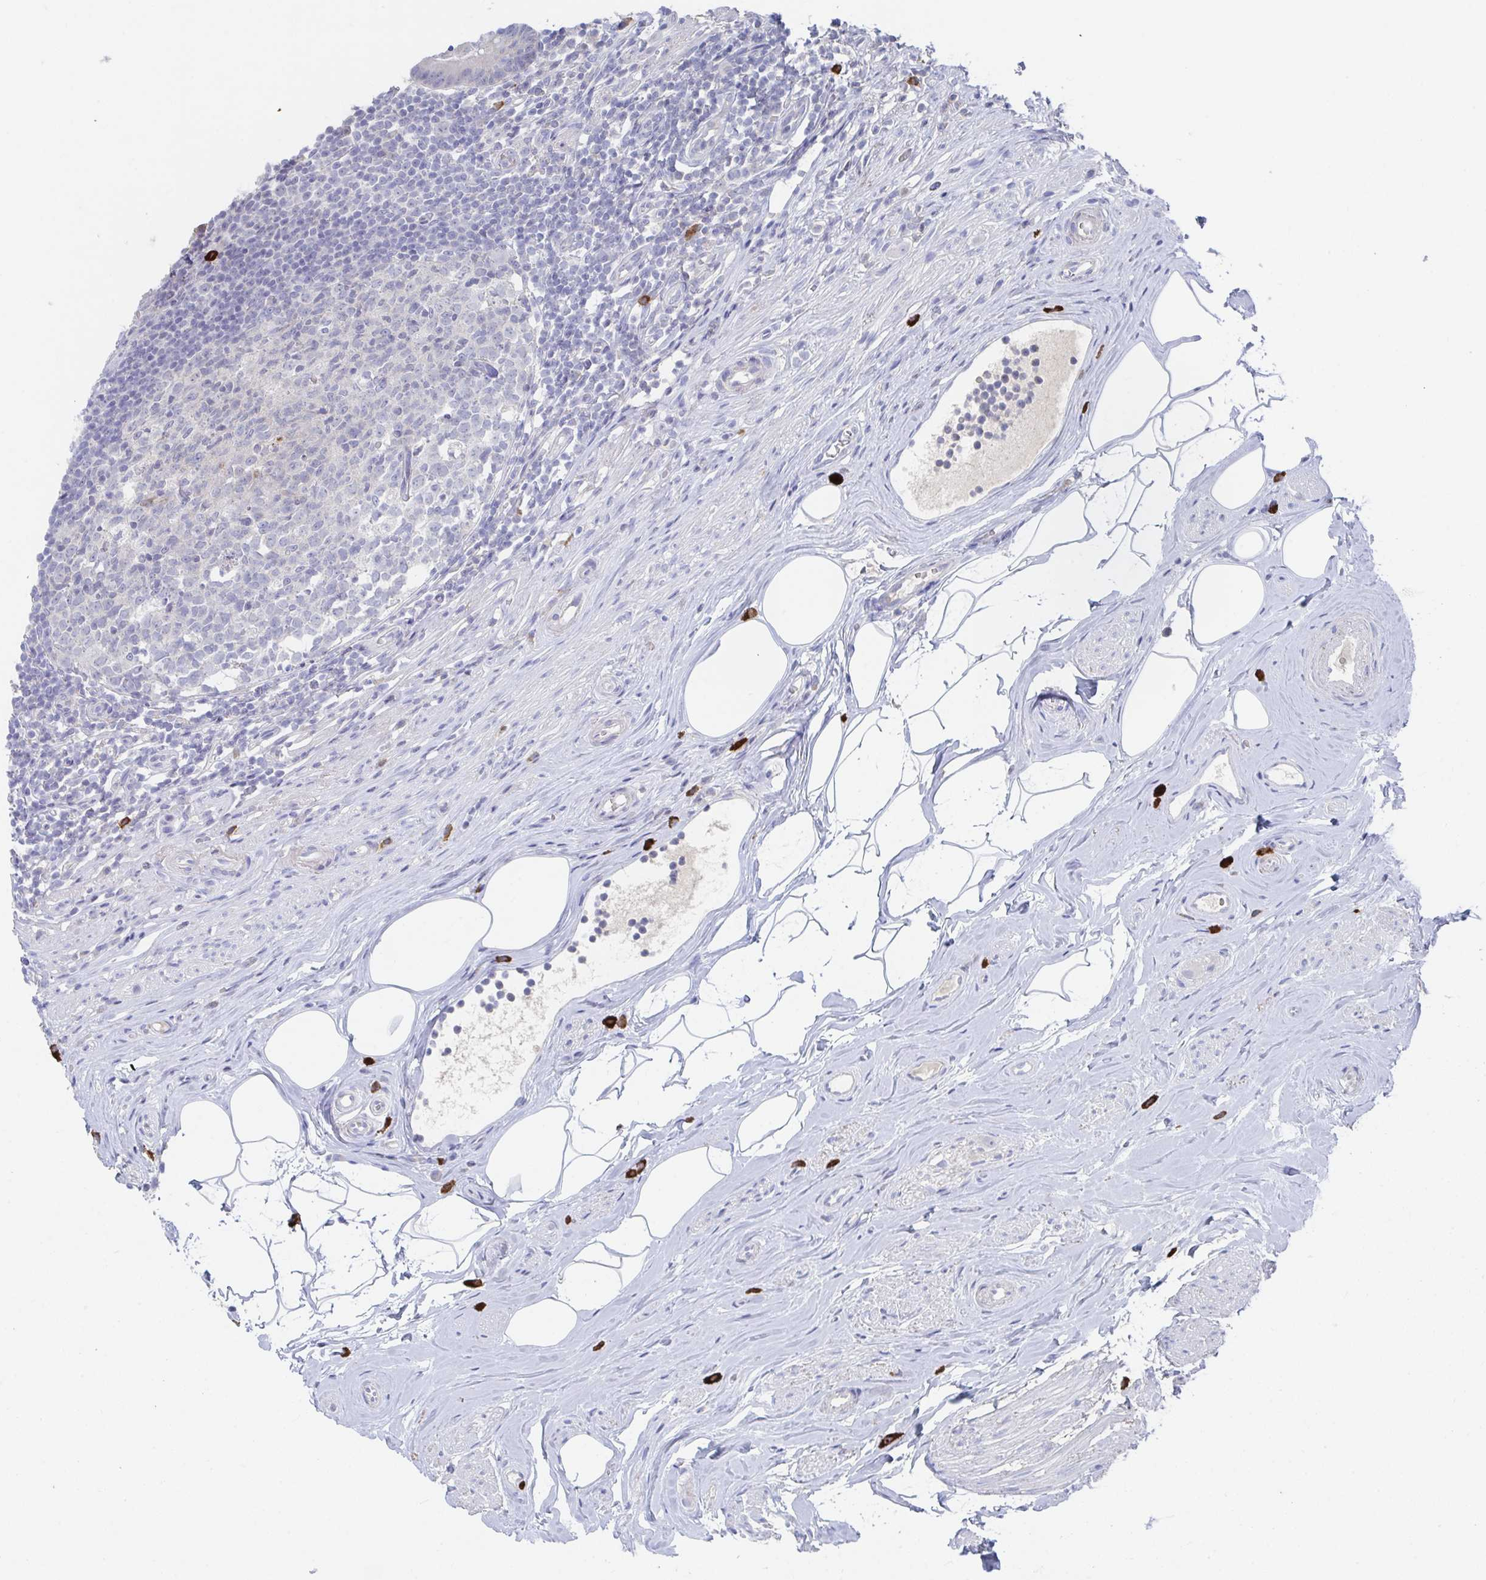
{"staining": {"intensity": "negative", "quantity": "none", "location": "none"}, "tissue": "appendix", "cell_type": "Glandular cells", "image_type": "normal", "snomed": [{"axis": "morphology", "description": "Normal tissue, NOS"}, {"axis": "topography", "description": "Appendix"}], "caption": "The photomicrograph reveals no significant staining in glandular cells of appendix. (DAB immunohistochemistry (IHC) with hematoxylin counter stain).", "gene": "KCNK5", "patient": {"sex": "female", "age": 56}}